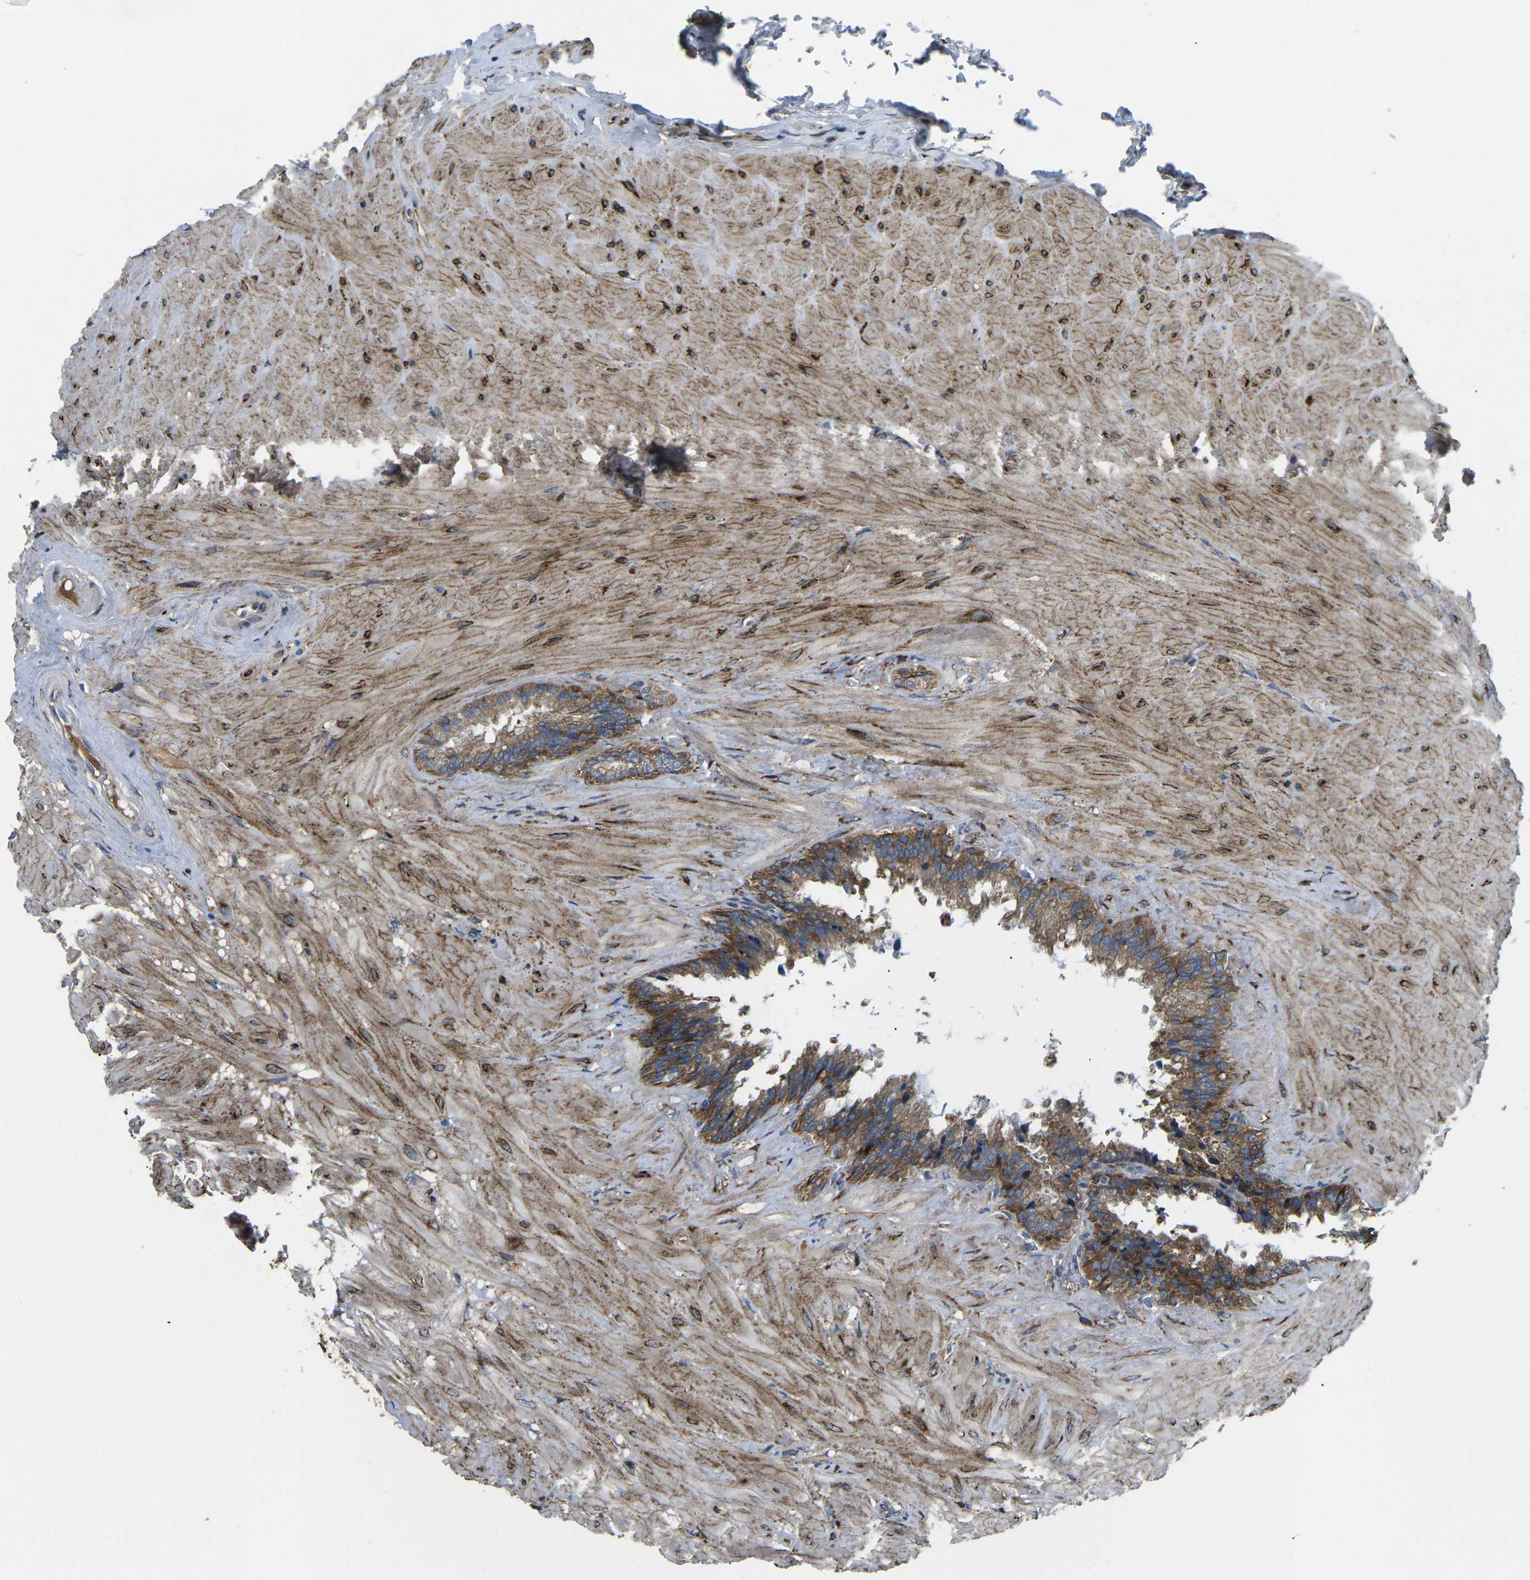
{"staining": {"intensity": "moderate", "quantity": ">75%", "location": "cytoplasmic/membranous"}, "tissue": "seminal vesicle", "cell_type": "Glandular cells", "image_type": "normal", "snomed": [{"axis": "morphology", "description": "Normal tissue, NOS"}, {"axis": "topography", "description": "Seminal veicle"}], "caption": "Seminal vesicle stained for a protein shows moderate cytoplasmic/membranous positivity in glandular cells.", "gene": "PDZD8", "patient": {"sex": "male", "age": 46}}